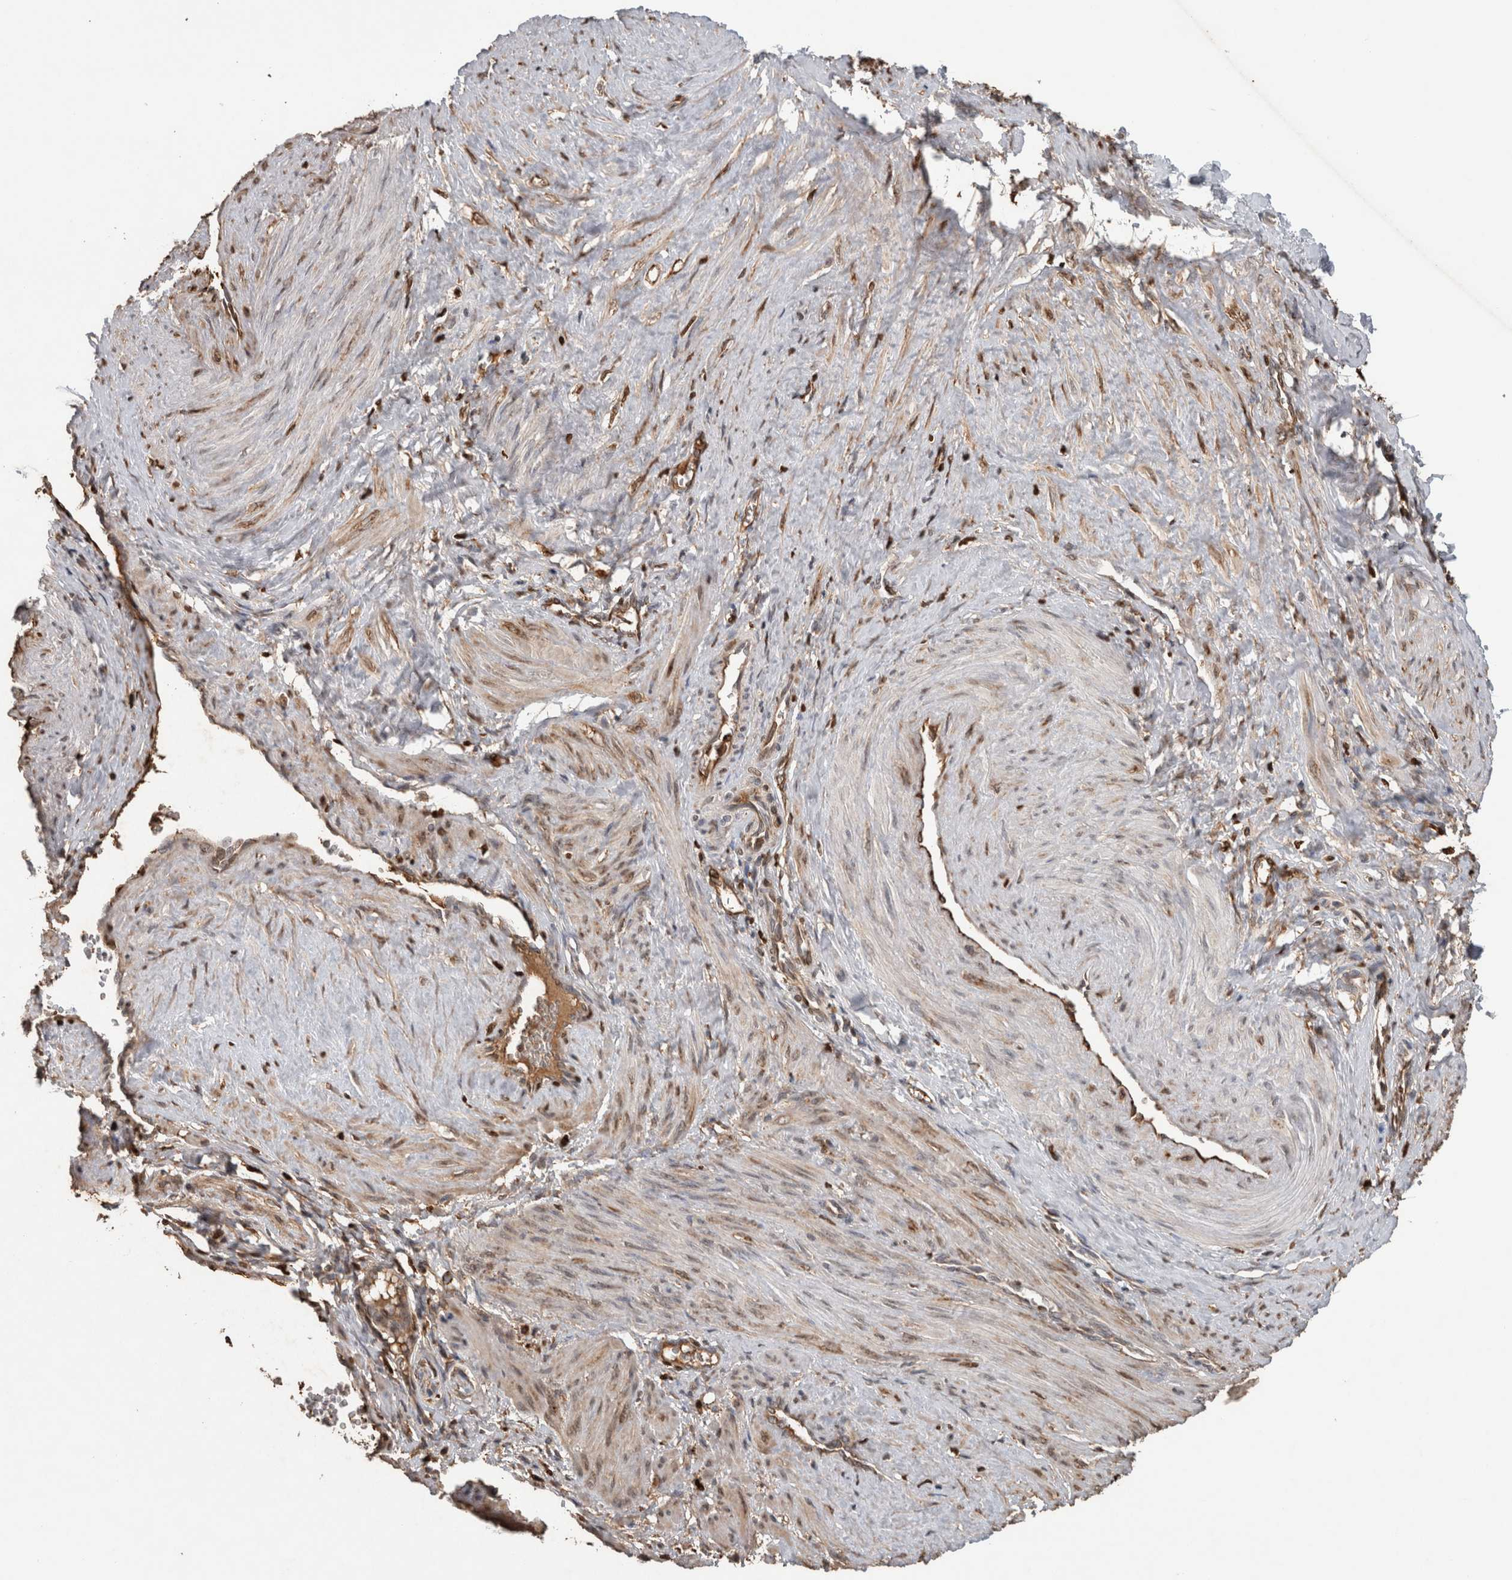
{"staining": {"intensity": "moderate", "quantity": "<25%", "location": "cytoplasmic/membranous"}, "tissue": "smooth muscle", "cell_type": "Smooth muscle cells", "image_type": "normal", "snomed": [{"axis": "morphology", "description": "Normal tissue, NOS"}, {"axis": "topography", "description": "Endometrium"}], "caption": "The photomicrograph exhibits immunohistochemical staining of unremarkable smooth muscle. There is moderate cytoplasmic/membranous staining is present in about <25% of smooth muscle cells.", "gene": "ADGRL3", "patient": {"sex": "female", "age": 33}}